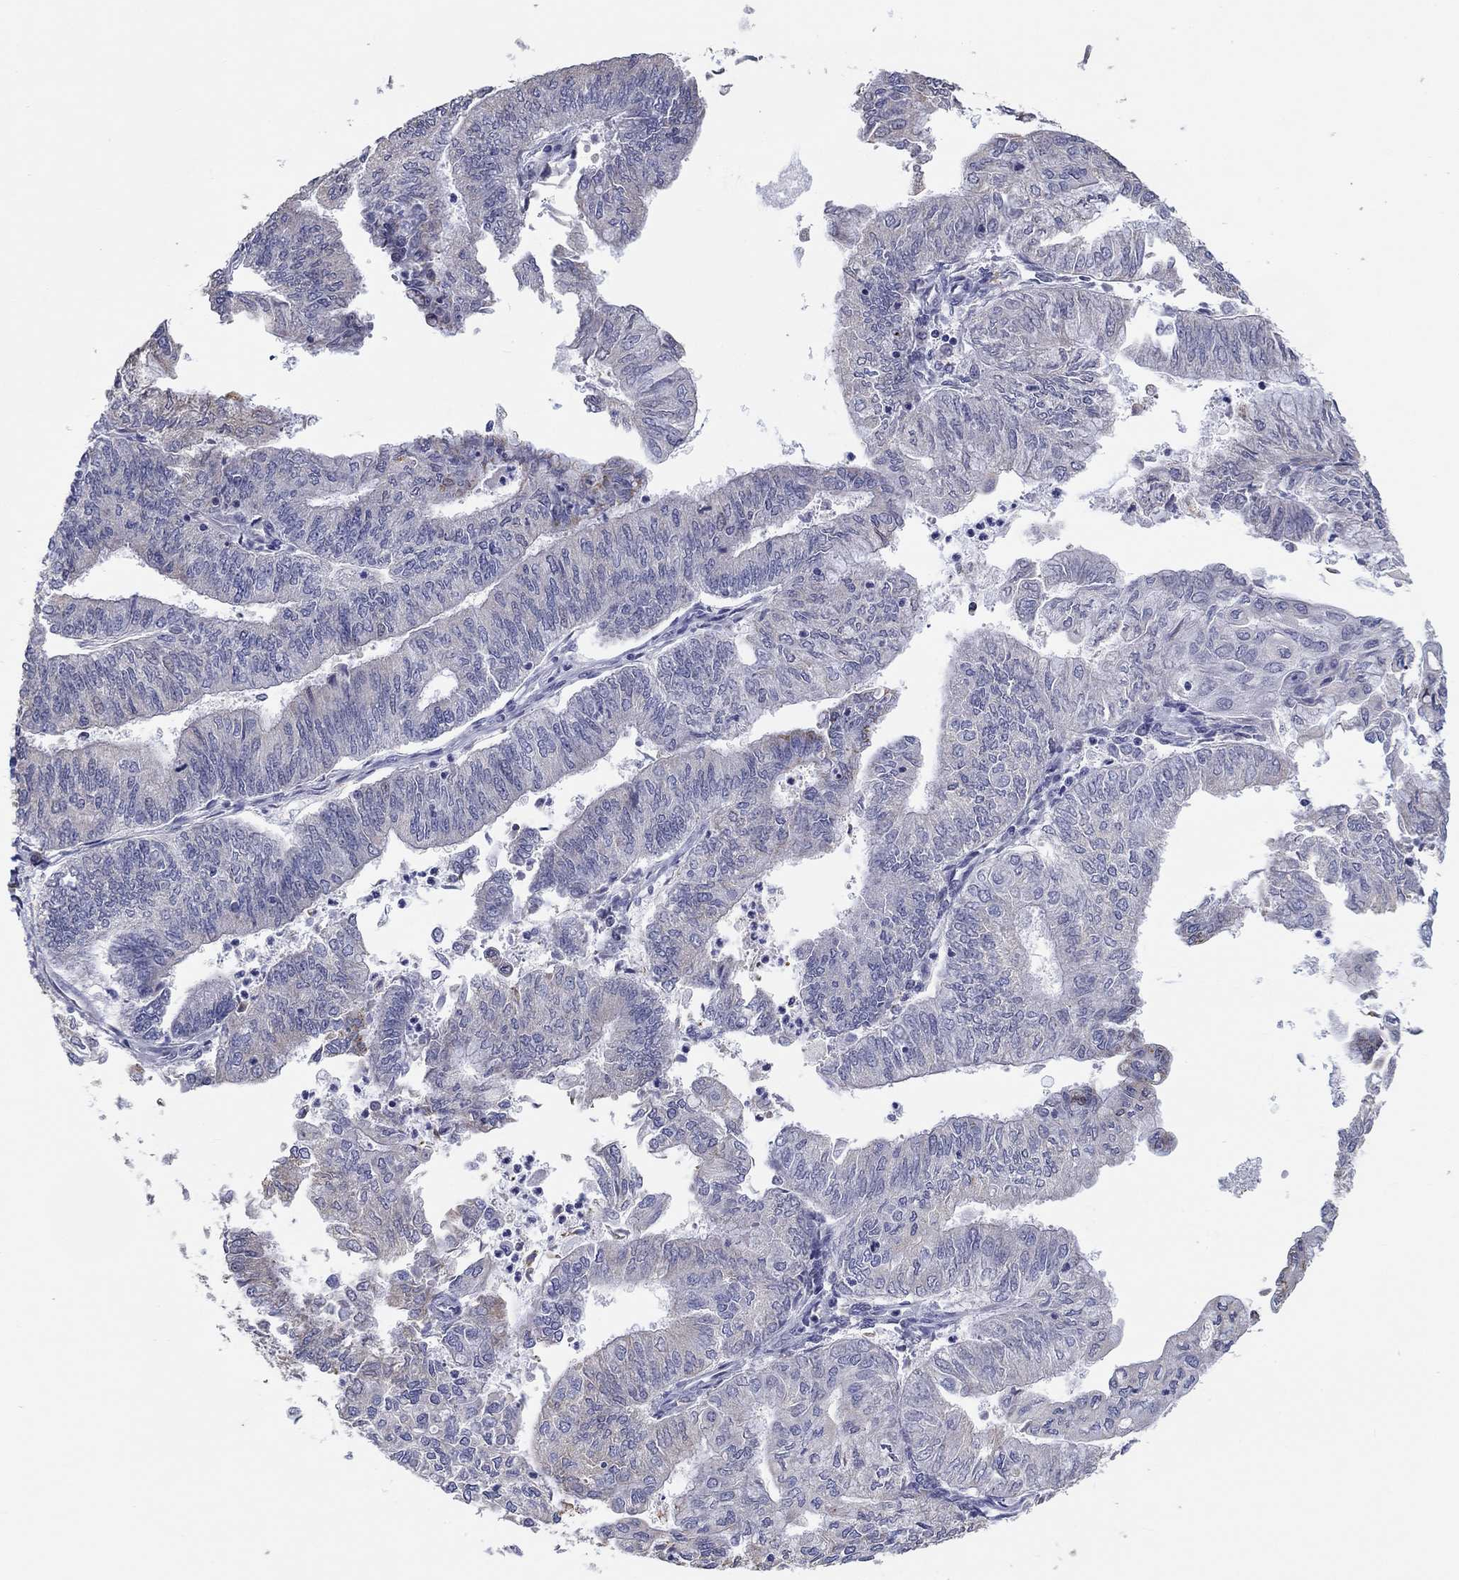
{"staining": {"intensity": "negative", "quantity": "none", "location": "none"}, "tissue": "endometrial cancer", "cell_type": "Tumor cells", "image_type": "cancer", "snomed": [{"axis": "morphology", "description": "Adenocarcinoma, NOS"}, {"axis": "topography", "description": "Endometrium"}], "caption": "This is an immunohistochemistry (IHC) photomicrograph of adenocarcinoma (endometrial). There is no expression in tumor cells.", "gene": "LRRC4C", "patient": {"sex": "female", "age": 59}}